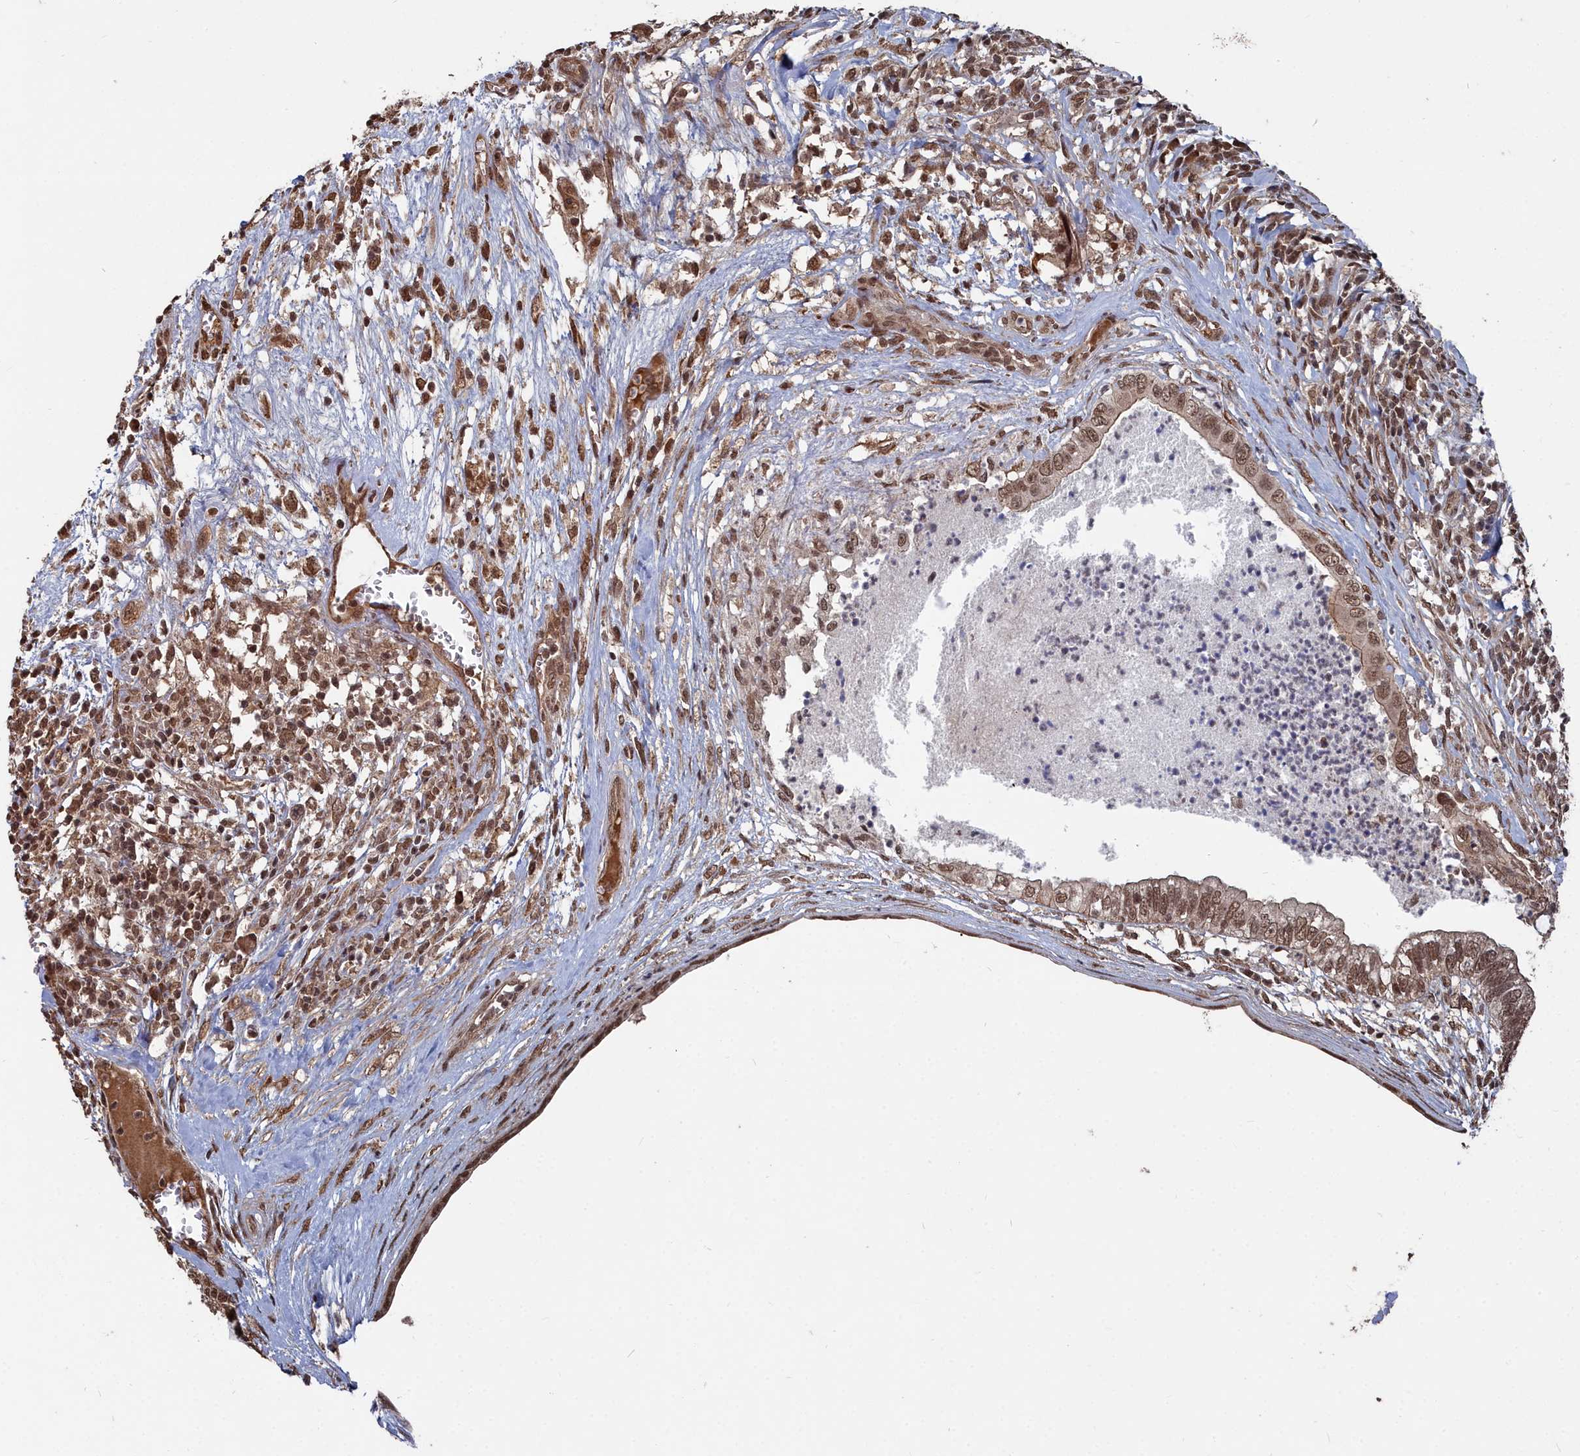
{"staining": {"intensity": "moderate", "quantity": ">75%", "location": "nuclear"}, "tissue": "testis cancer", "cell_type": "Tumor cells", "image_type": "cancer", "snomed": [{"axis": "morphology", "description": "Seminoma, NOS"}, {"axis": "morphology", "description": "Carcinoma, Embryonal, NOS"}, {"axis": "topography", "description": "Testis"}], "caption": "A medium amount of moderate nuclear expression is seen in approximately >75% of tumor cells in testis embryonal carcinoma tissue.", "gene": "CCNP", "patient": {"sex": "male", "age": 29}}